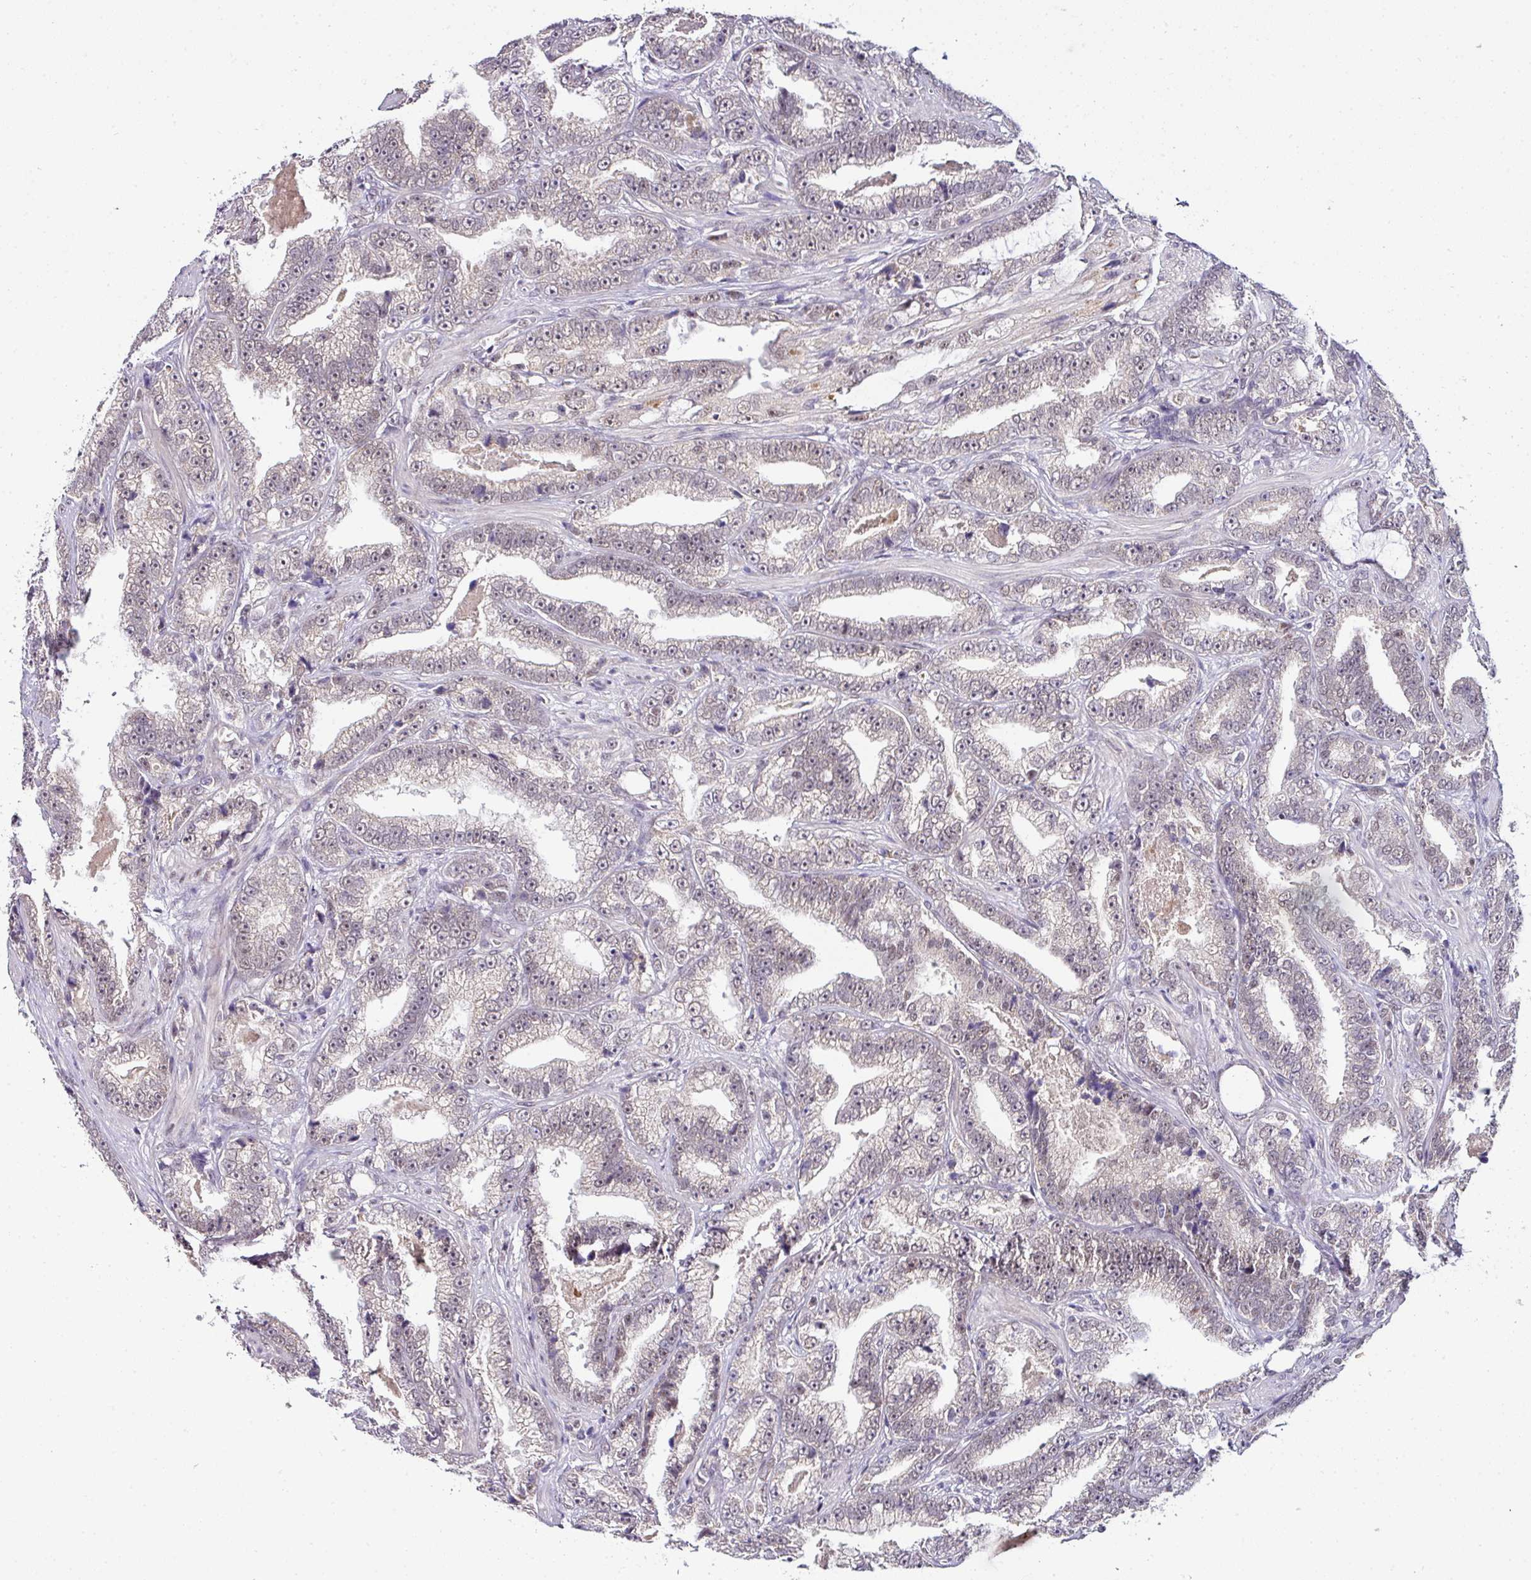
{"staining": {"intensity": "moderate", "quantity": "25%-75%", "location": "nuclear"}, "tissue": "prostate cancer", "cell_type": "Tumor cells", "image_type": "cancer", "snomed": [{"axis": "morphology", "description": "Adenocarcinoma, High grade"}, {"axis": "topography", "description": "Prostate and seminal vesicle, NOS"}], "caption": "A medium amount of moderate nuclear staining is identified in approximately 25%-75% of tumor cells in high-grade adenocarcinoma (prostate) tissue.", "gene": "NAPSA", "patient": {"sex": "male", "age": 67}}